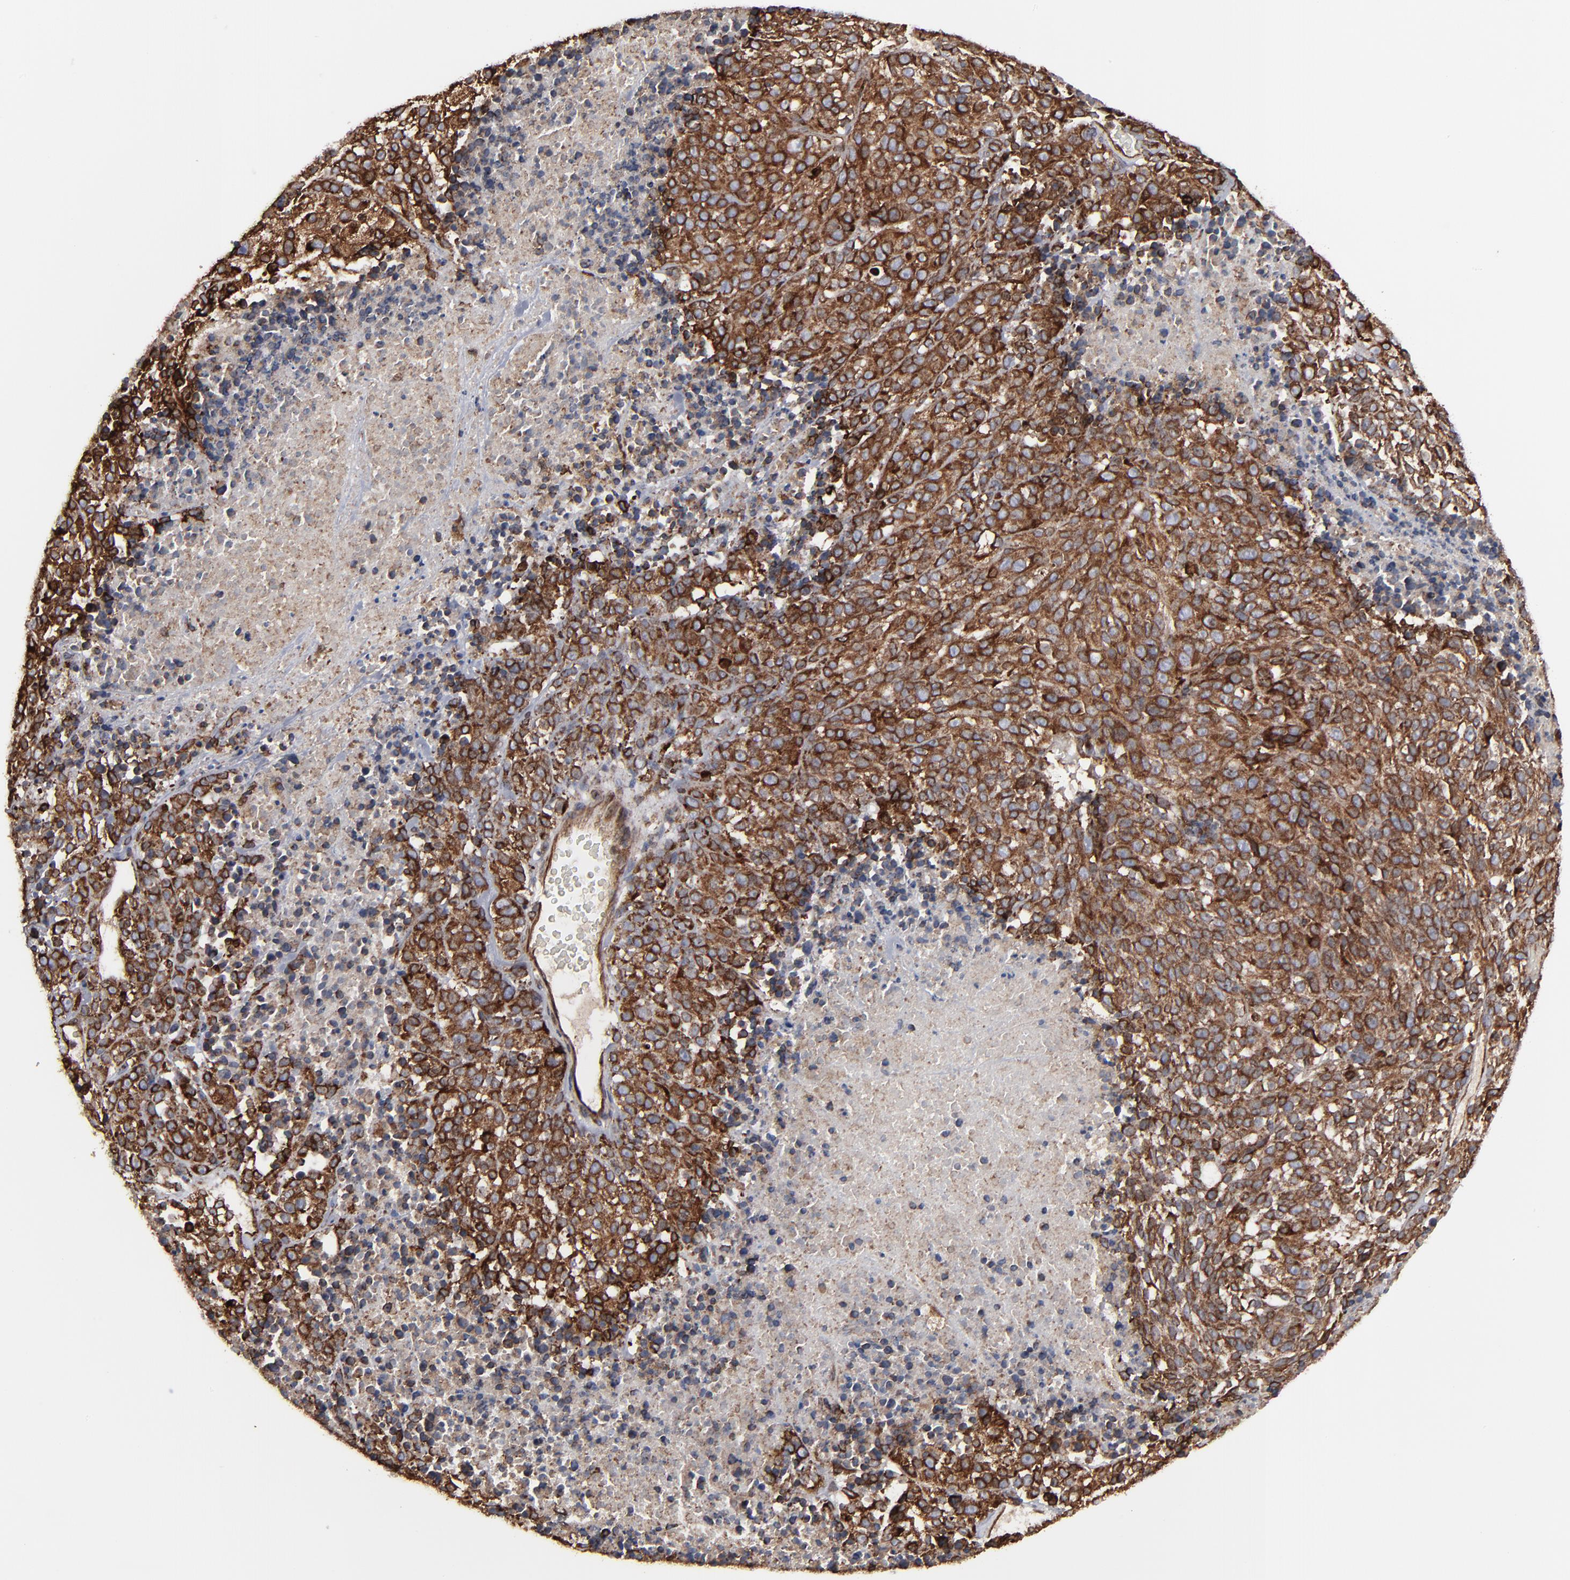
{"staining": {"intensity": "moderate", "quantity": ">75%", "location": "cytoplasmic/membranous"}, "tissue": "melanoma", "cell_type": "Tumor cells", "image_type": "cancer", "snomed": [{"axis": "morphology", "description": "Malignant melanoma, Metastatic site"}, {"axis": "topography", "description": "Cerebral cortex"}], "caption": "A photomicrograph of malignant melanoma (metastatic site) stained for a protein reveals moderate cytoplasmic/membranous brown staining in tumor cells.", "gene": "CNIH1", "patient": {"sex": "female", "age": 52}}